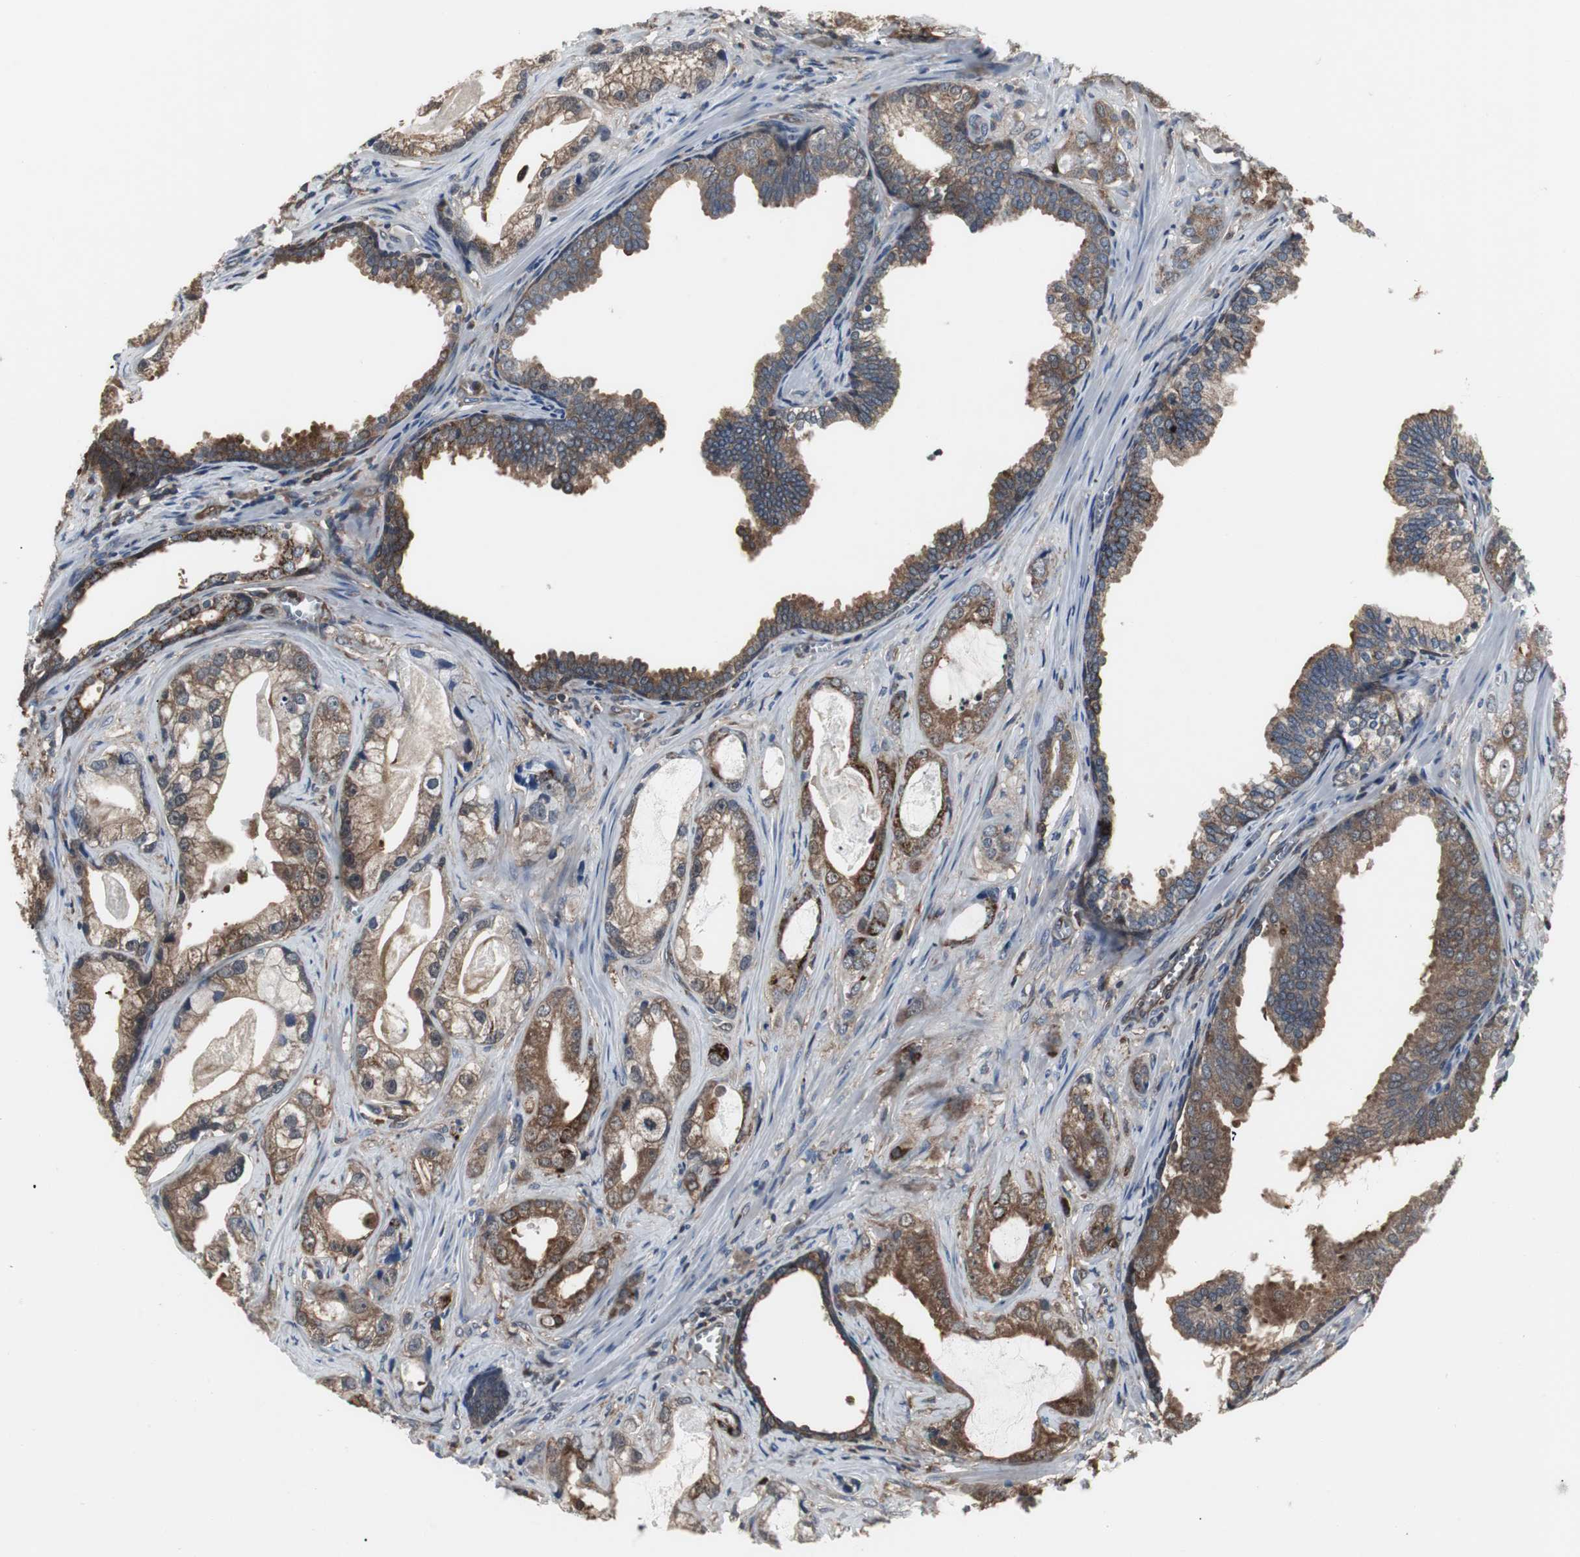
{"staining": {"intensity": "strong", "quantity": "25%-75%", "location": "cytoplasmic/membranous"}, "tissue": "prostate cancer", "cell_type": "Tumor cells", "image_type": "cancer", "snomed": [{"axis": "morphology", "description": "Adenocarcinoma, Low grade"}, {"axis": "topography", "description": "Prostate"}], "caption": "Immunohistochemistry (IHC) photomicrograph of neoplastic tissue: human prostate adenocarcinoma (low-grade) stained using immunohistochemistry exhibits high levels of strong protein expression localized specifically in the cytoplasmic/membranous of tumor cells, appearing as a cytoplasmic/membranous brown color.", "gene": "ZSCAN22", "patient": {"sex": "male", "age": 59}}